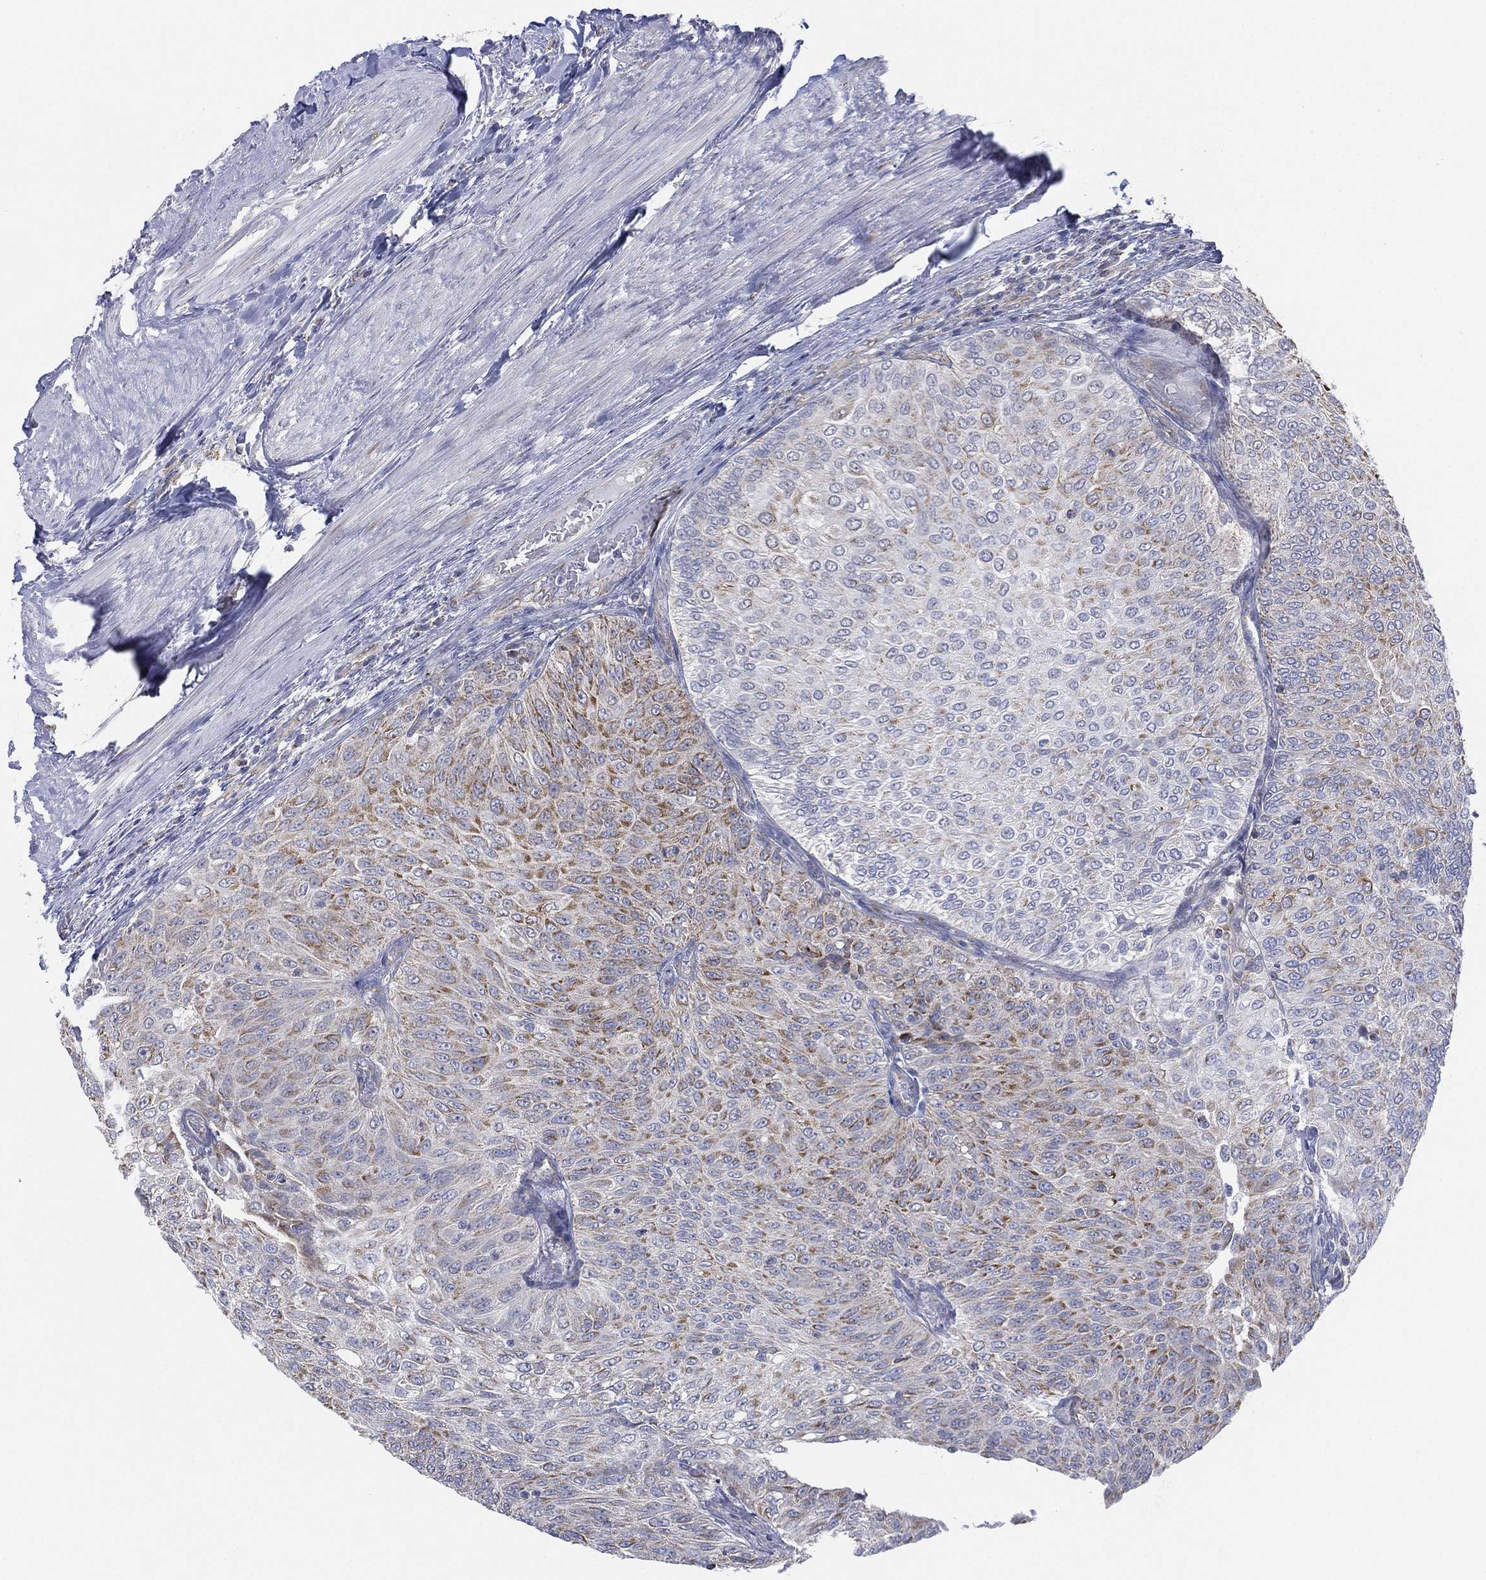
{"staining": {"intensity": "moderate", "quantity": "<25%", "location": "cytoplasmic/membranous"}, "tissue": "urothelial cancer", "cell_type": "Tumor cells", "image_type": "cancer", "snomed": [{"axis": "morphology", "description": "Urothelial carcinoma, Low grade"}, {"axis": "topography", "description": "Ureter, NOS"}, {"axis": "topography", "description": "Urinary bladder"}], "caption": "Urothelial carcinoma (low-grade) was stained to show a protein in brown. There is low levels of moderate cytoplasmic/membranous expression in approximately <25% of tumor cells.", "gene": "INA", "patient": {"sex": "male", "age": 78}}